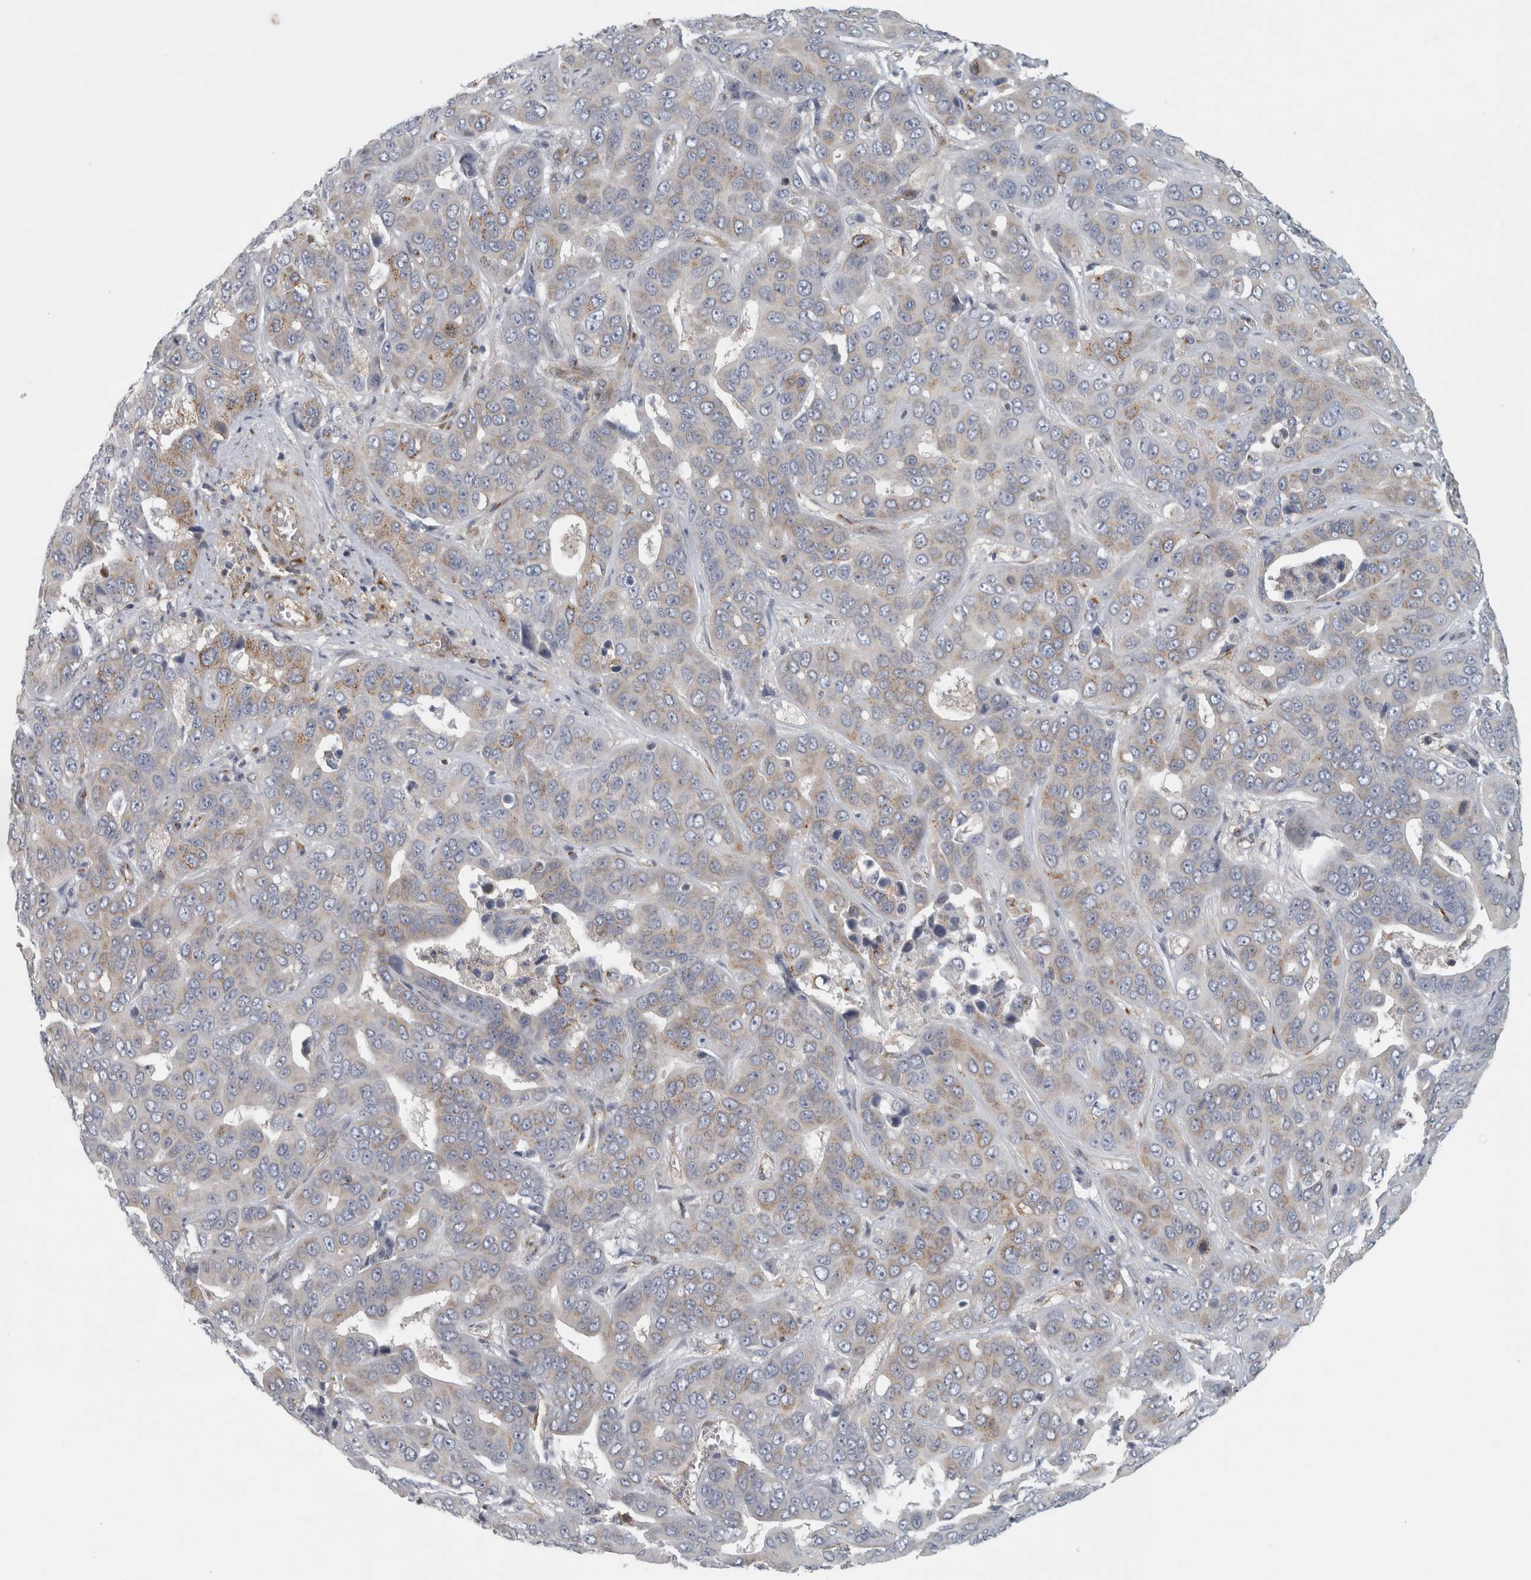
{"staining": {"intensity": "weak", "quantity": "<25%", "location": "cytoplasmic/membranous"}, "tissue": "liver cancer", "cell_type": "Tumor cells", "image_type": "cancer", "snomed": [{"axis": "morphology", "description": "Cholangiocarcinoma"}, {"axis": "topography", "description": "Liver"}], "caption": "An immunohistochemistry (IHC) histopathology image of liver cancer is shown. There is no staining in tumor cells of liver cancer.", "gene": "PEX6", "patient": {"sex": "female", "age": 52}}